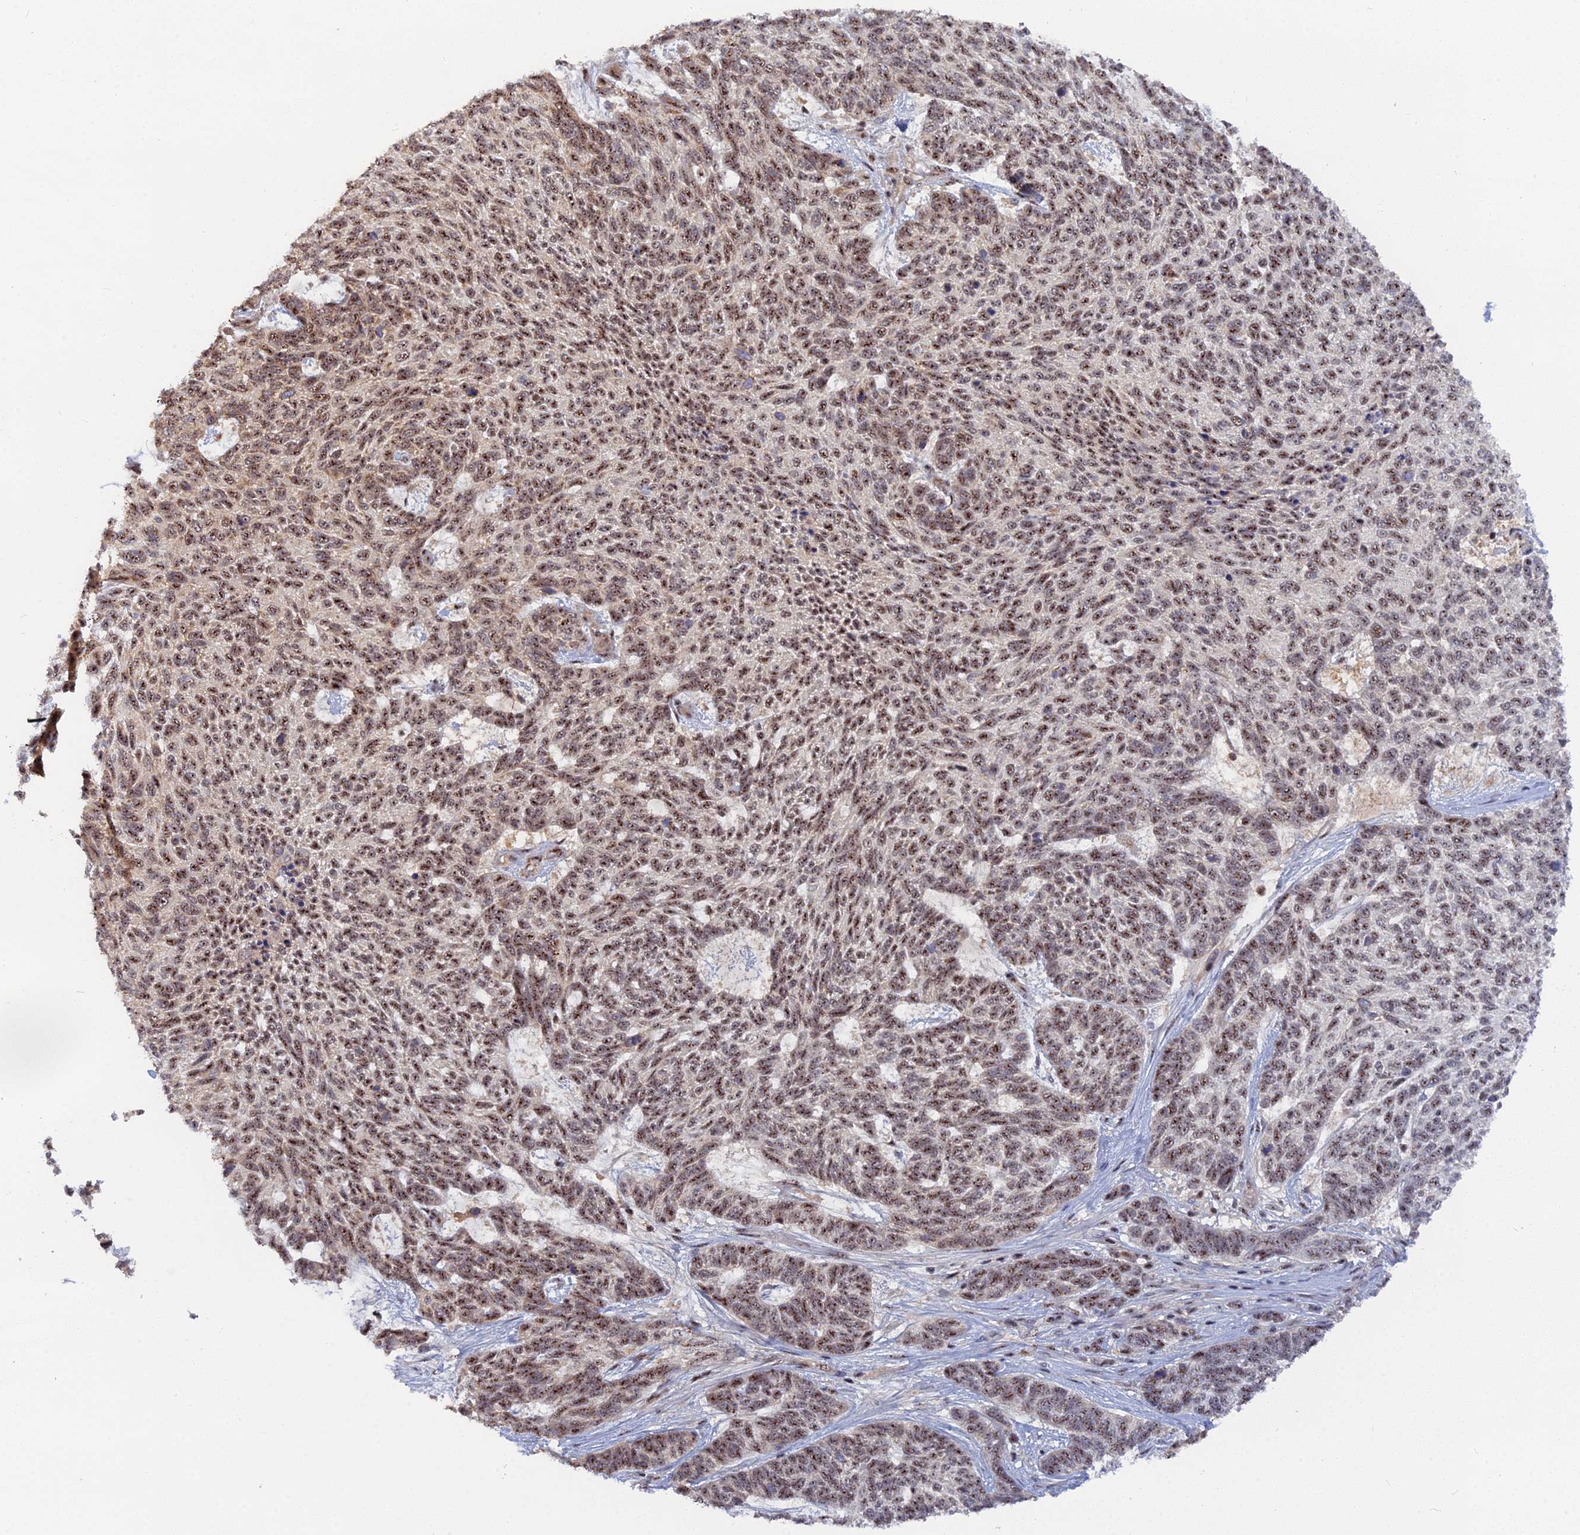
{"staining": {"intensity": "moderate", "quantity": "25%-75%", "location": "nuclear"}, "tissue": "skin cancer", "cell_type": "Tumor cells", "image_type": "cancer", "snomed": [{"axis": "morphology", "description": "Basal cell carcinoma"}, {"axis": "topography", "description": "Skin"}], "caption": "Human skin basal cell carcinoma stained with a brown dye exhibits moderate nuclear positive staining in approximately 25%-75% of tumor cells.", "gene": "TAB1", "patient": {"sex": "female", "age": 65}}